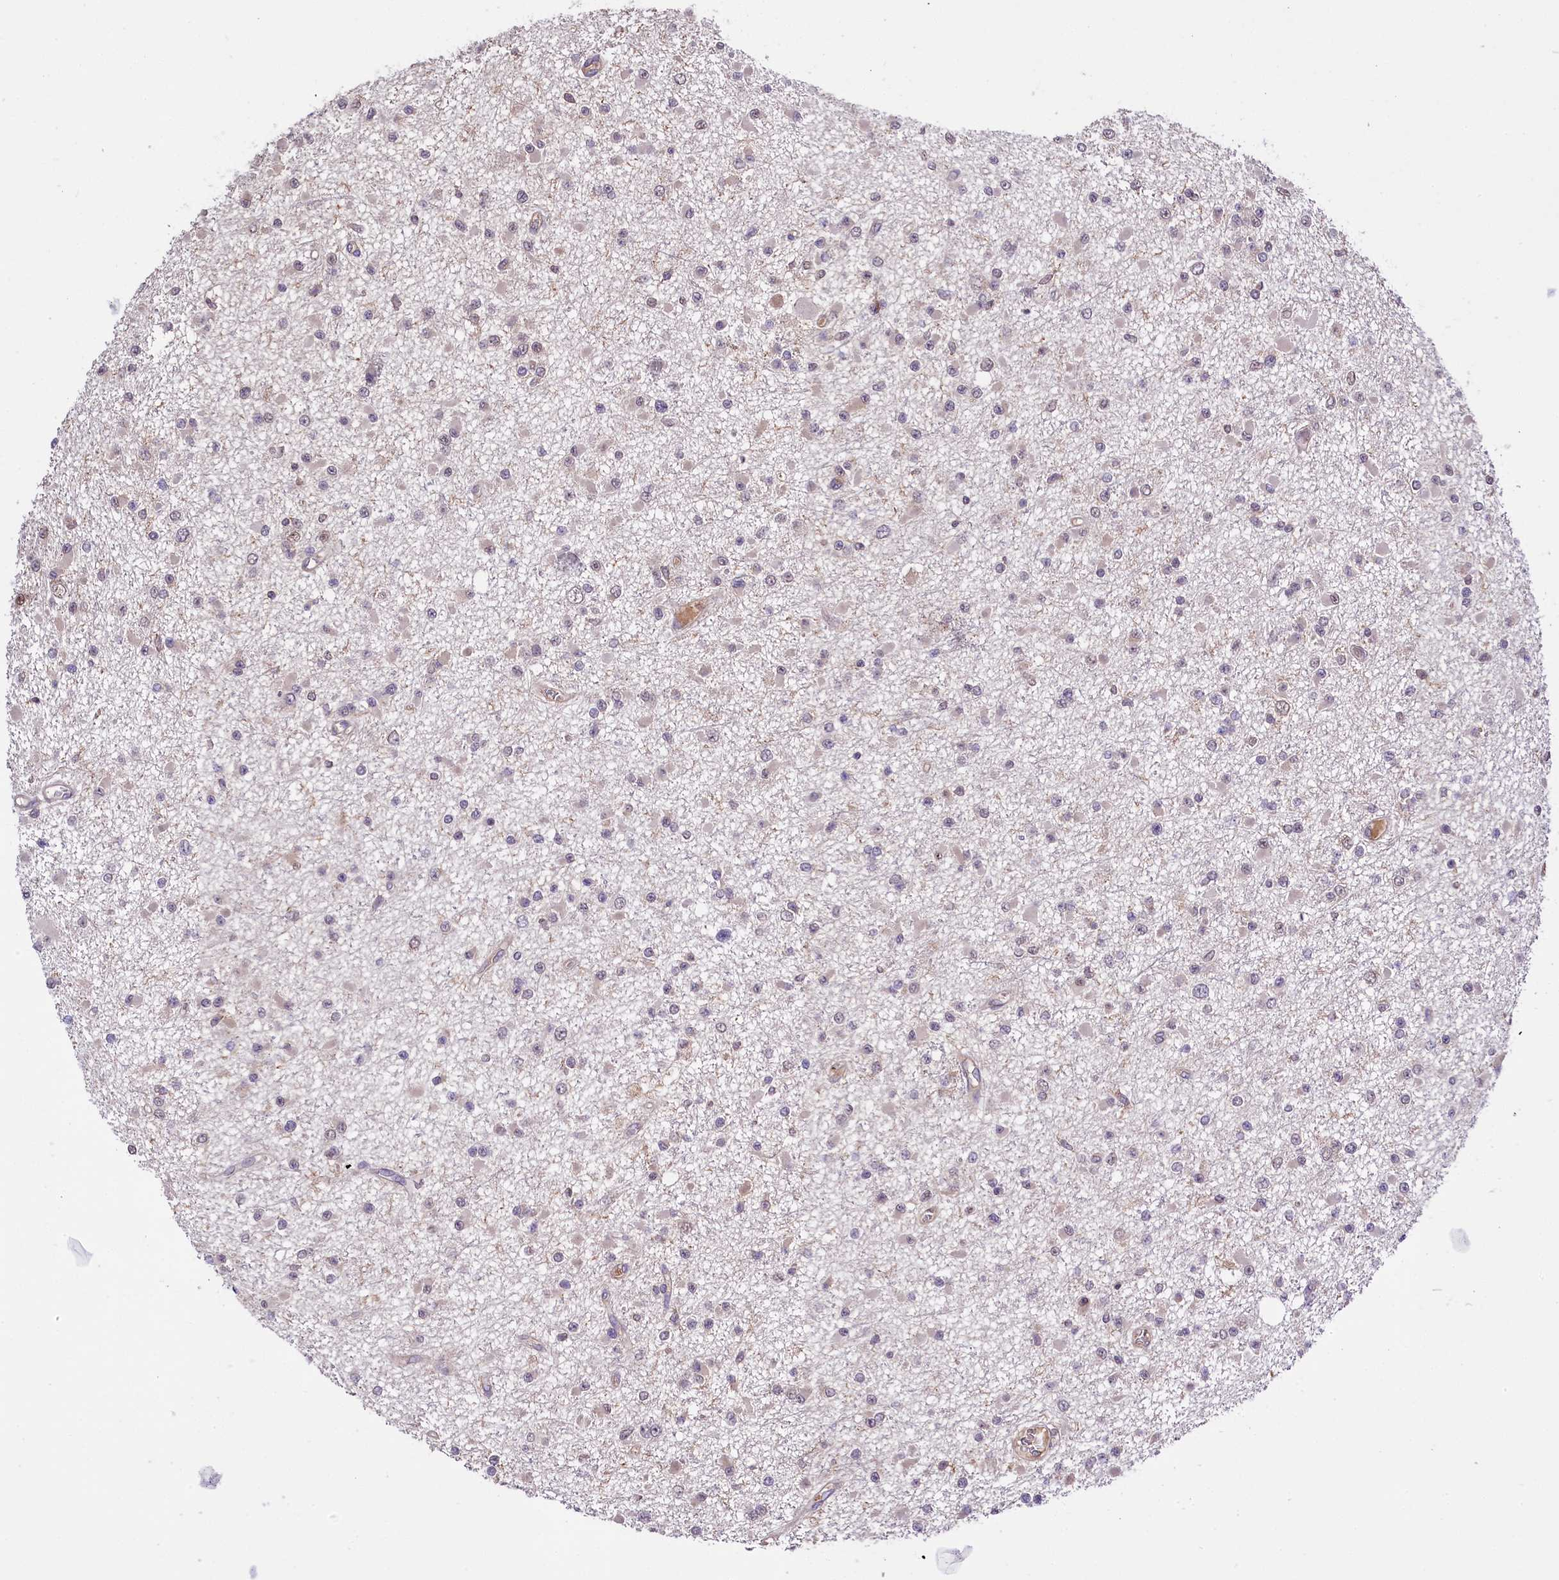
{"staining": {"intensity": "negative", "quantity": "none", "location": "none"}, "tissue": "glioma", "cell_type": "Tumor cells", "image_type": "cancer", "snomed": [{"axis": "morphology", "description": "Glioma, malignant, Low grade"}, {"axis": "topography", "description": "Brain"}], "caption": "DAB (3,3'-diaminobenzidine) immunohistochemical staining of human malignant glioma (low-grade) displays no significant positivity in tumor cells. (Immunohistochemistry (ihc), brightfield microscopy, high magnification).", "gene": "SKIDA1", "patient": {"sex": "female", "age": 22}}